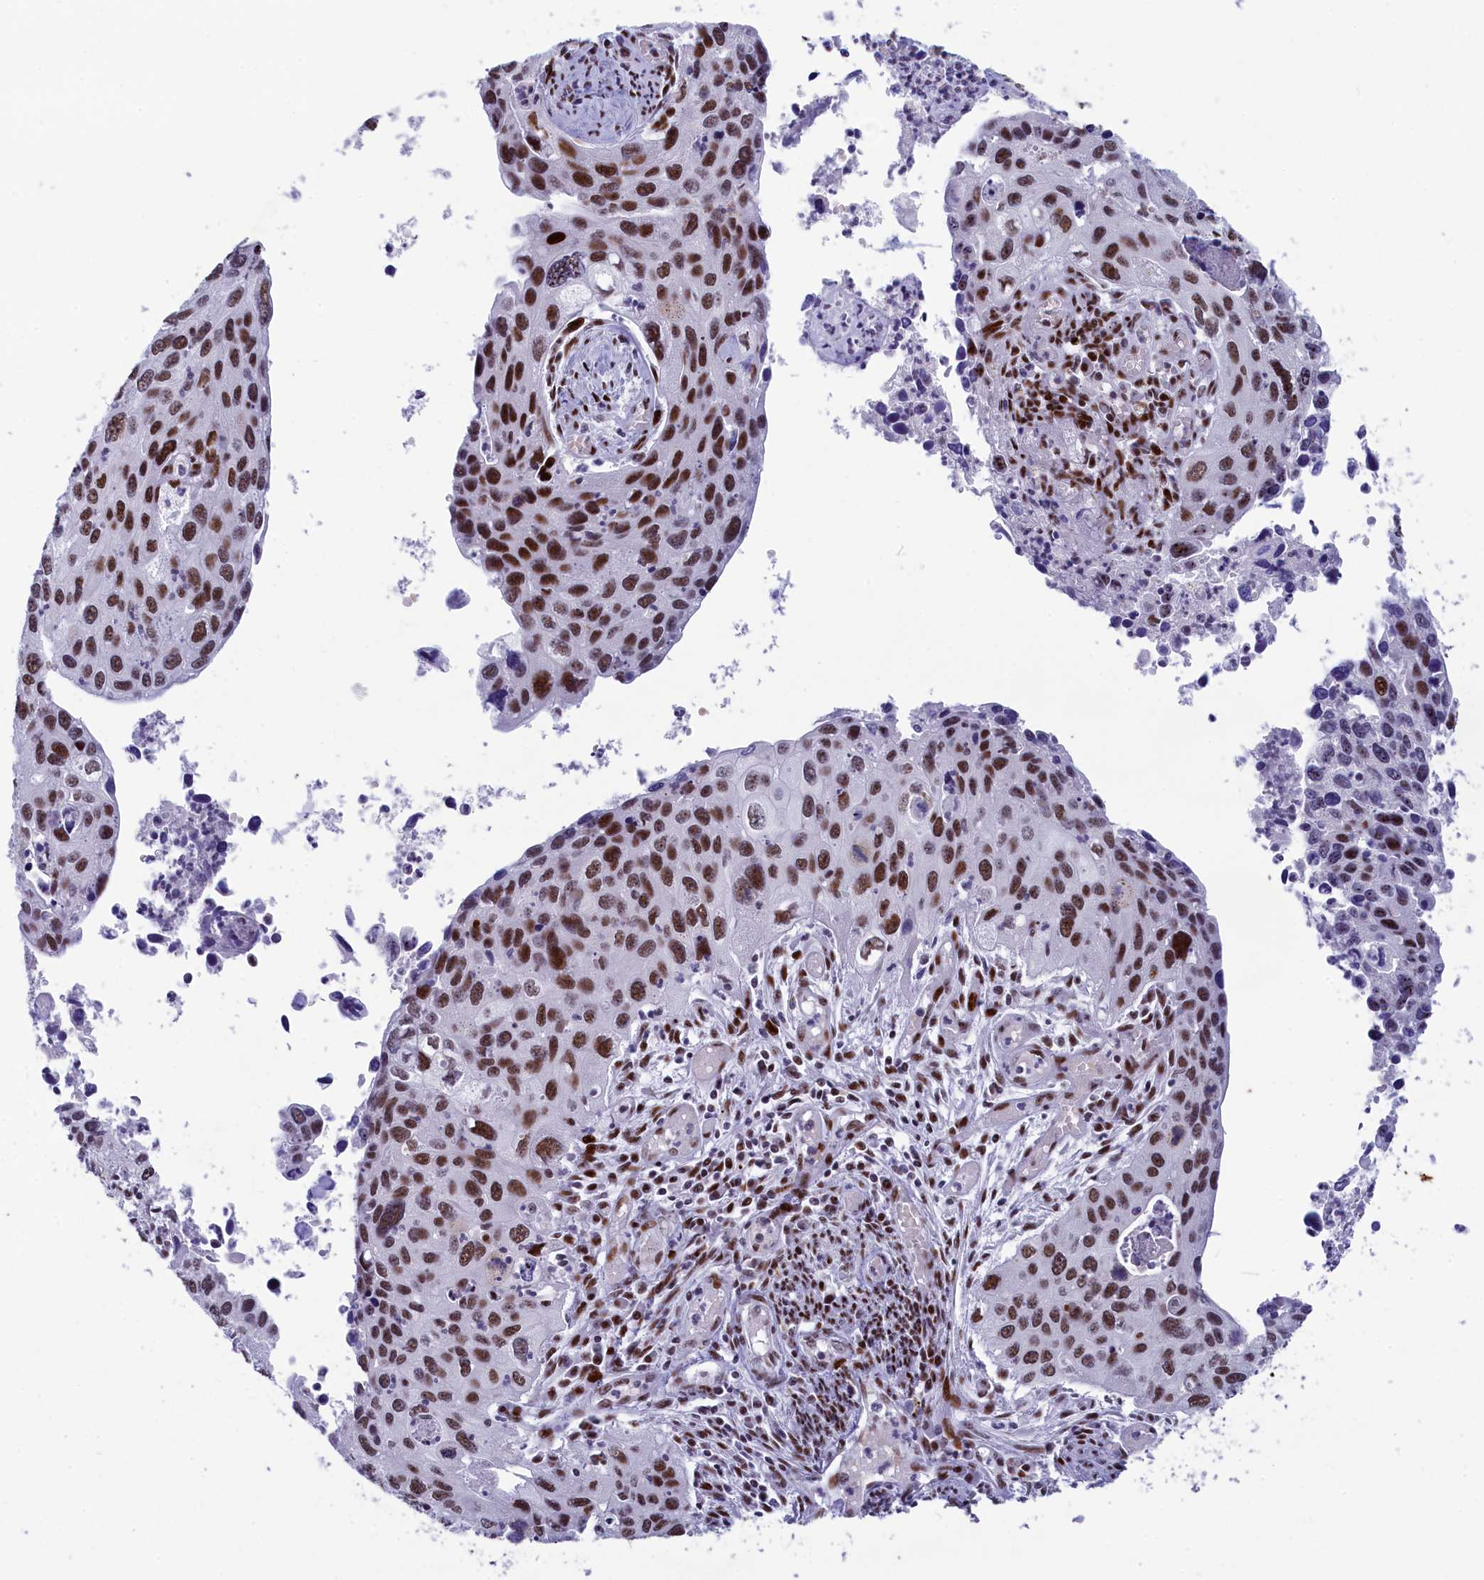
{"staining": {"intensity": "moderate", "quantity": ">75%", "location": "nuclear"}, "tissue": "cervical cancer", "cell_type": "Tumor cells", "image_type": "cancer", "snomed": [{"axis": "morphology", "description": "Squamous cell carcinoma, NOS"}, {"axis": "topography", "description": "Cervix"}], "caption": "Squamous cell carcinoma (cervical) stained with immunohistochemistry (IHC) shows moderate nuclear staining in about >75% of tumor cells.", "gene": "NSA2", "patient": {"sex": "female", "age": 55}}